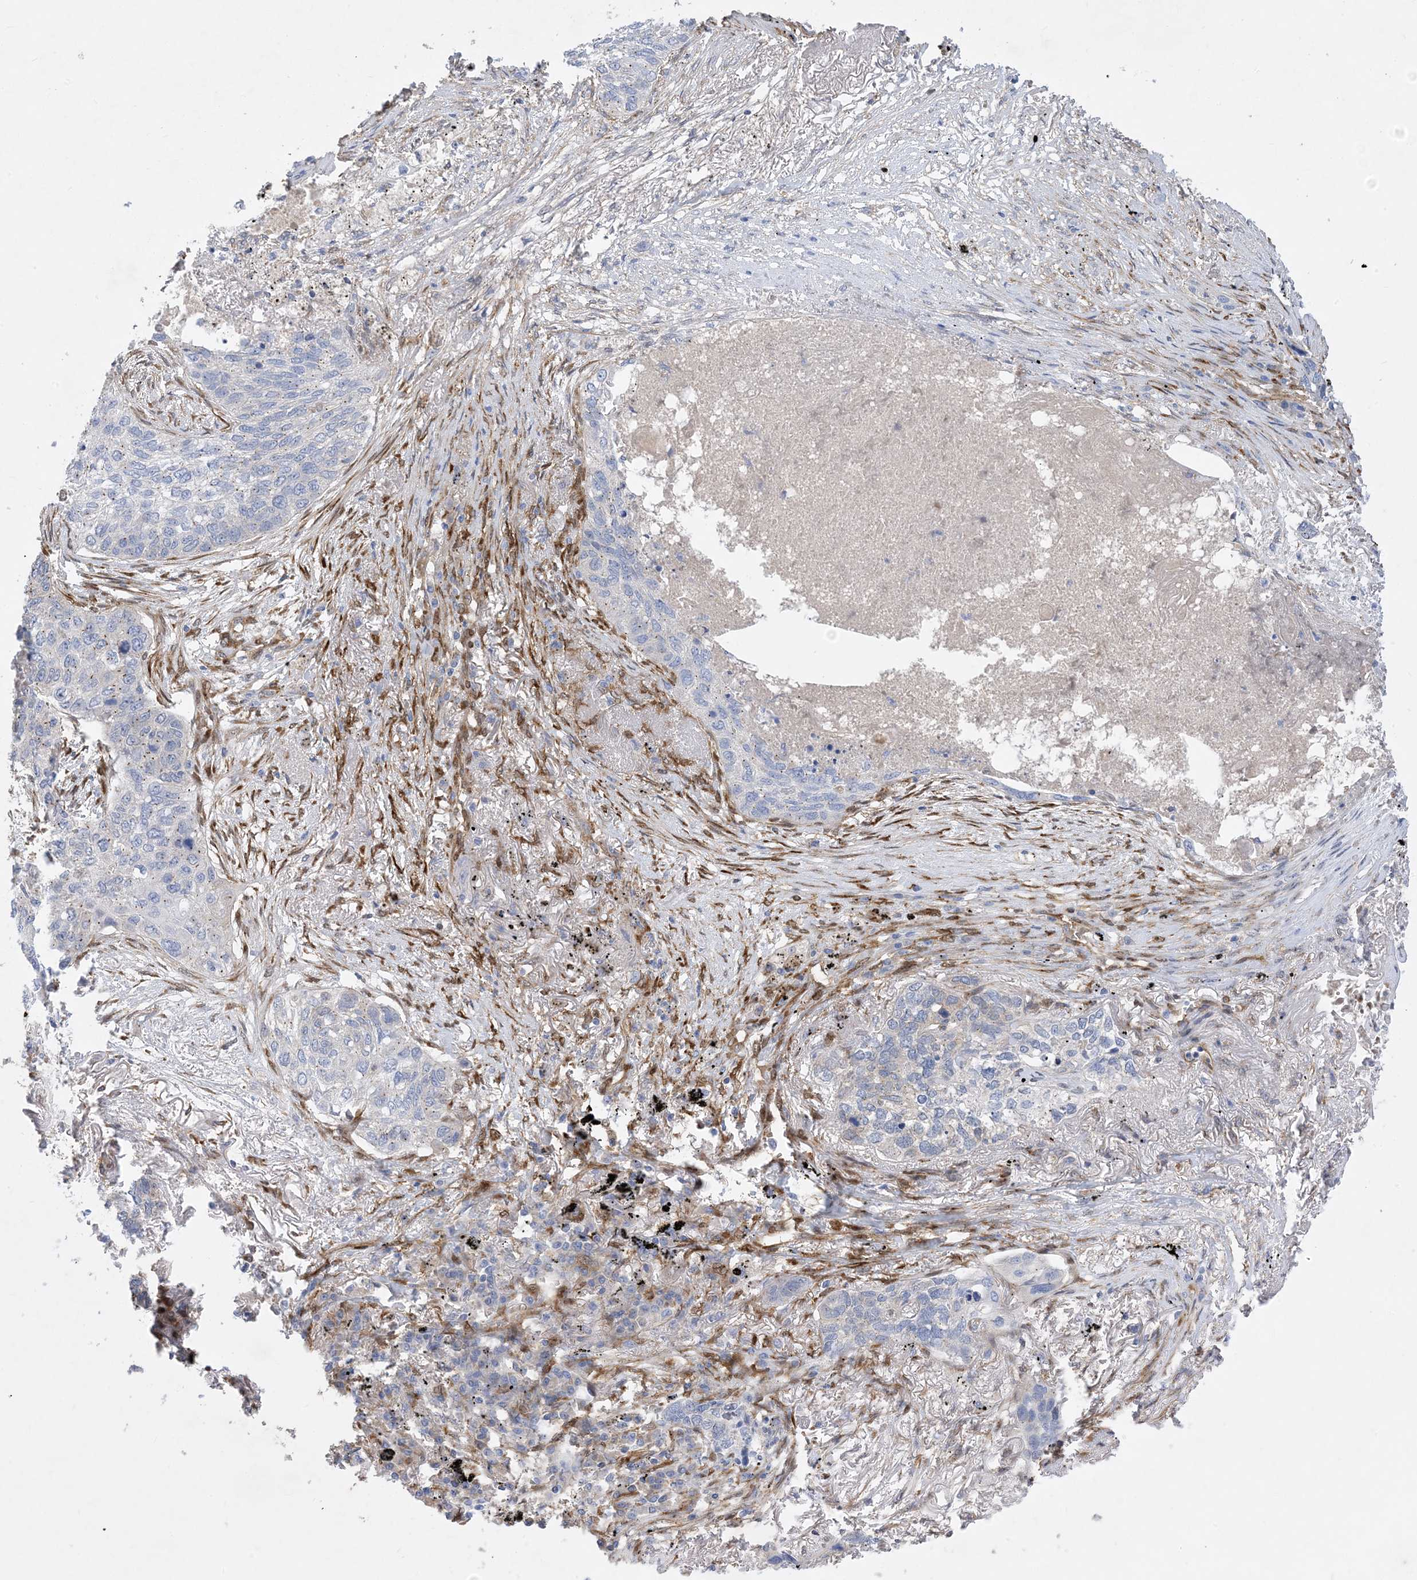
{"staining": {"intensity": "negative", "quantity": "none", "location": "none"}, "tissue": "lung cancer", "cell_type": "Tumor cells", "image_type": "cancer", "snomed": [{"axis": "morphology", "description": "Squamous cell carcinoma, NOS"}, {"axis": "topography", "description": "Lung"}], "caption": "Tumor cells show no significant staining in lung cancer (squamous cell carcinoma). (Immunohistochemistry (ihc), brightfield microscopy, high magnification).", "gene": "RBMS3", "patient": {"sex": "female", "age": 63}}